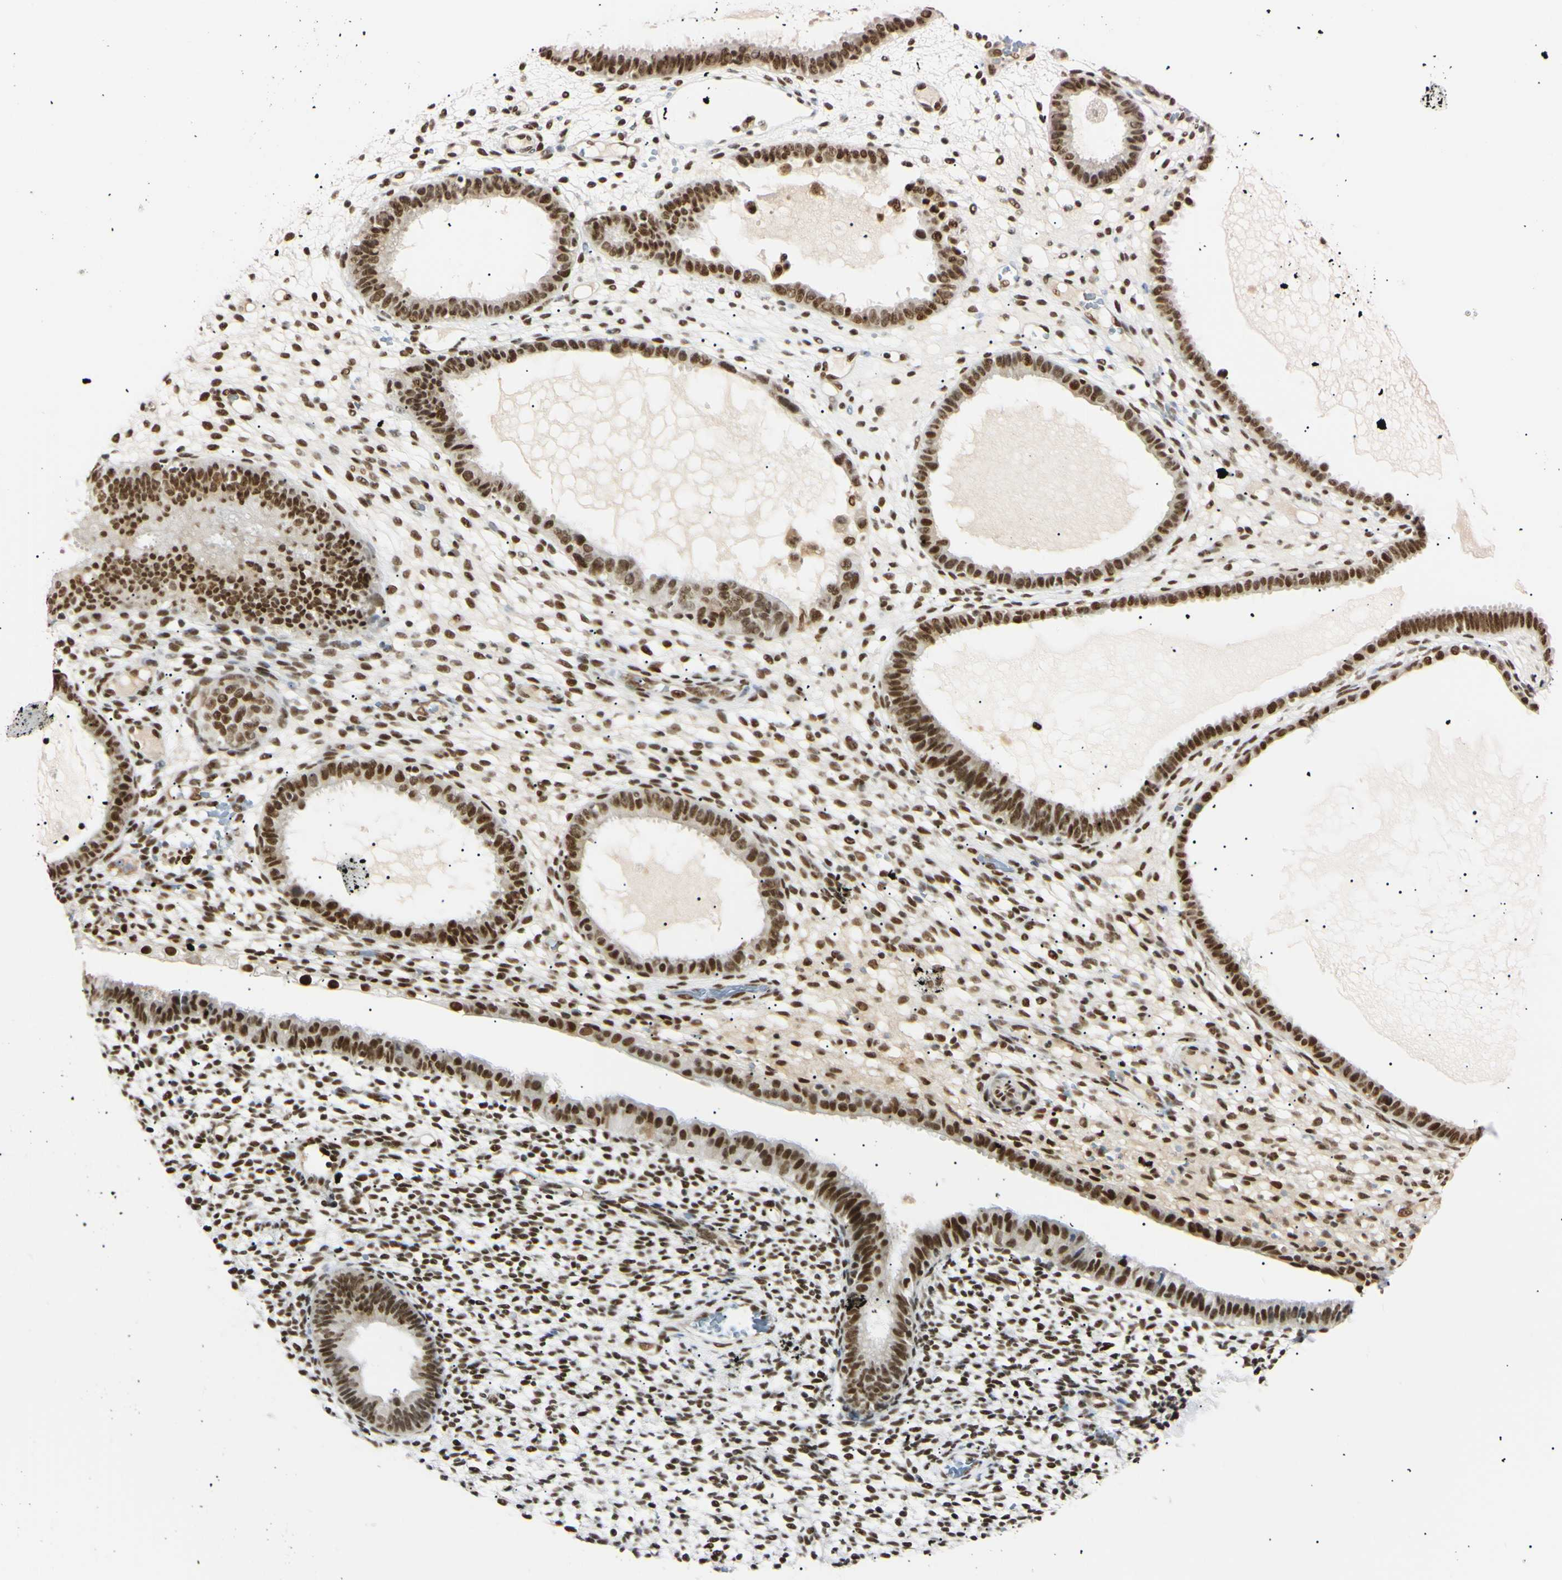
{"staining": {"intensity": "strong", "quantity": ">75%", "location": "nuclear"}, "tissue": "endometrium", "cell_type": "Cells in endometrial stroma", "image_type": "normal", "snomed": [{"axis": "morphology", "description": "Normal tissue, NOS"}, {"axis": "topography", "description": "Endometrium"}], "caption": "Brown immunohistochemical staining in unremarkable endometrium displays strong nuclear positivity in approximately >75% of cells in endometrial stroma.", "gene": "ZNF134", "patient": {"sex": "female", "age": 61}}